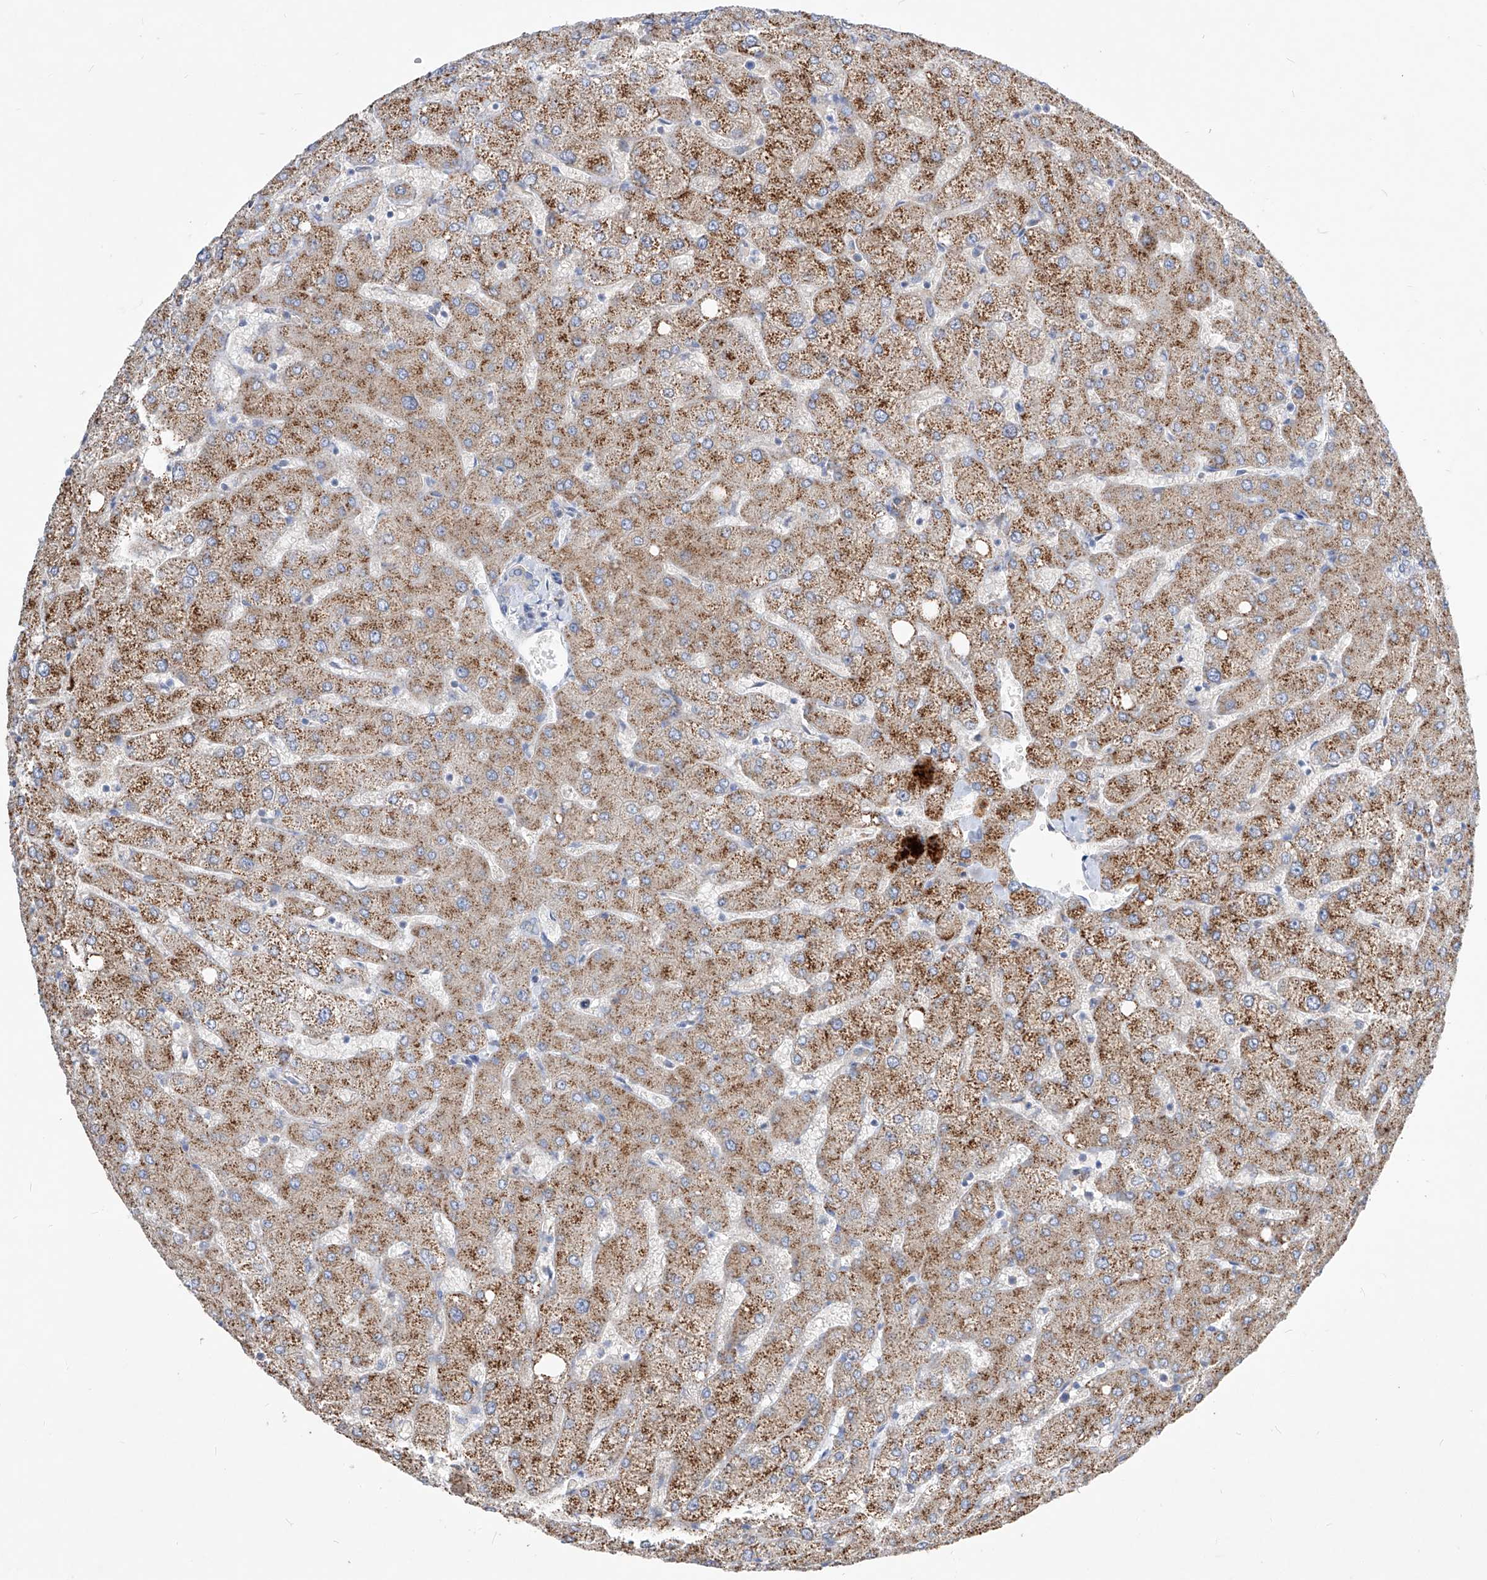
{"staining": {"intensity": "negative", "quantity": "none", "location": "none"}, "tissue": "liver", "cell_type": "Cholangiocytes", "image_type": "normal", "snomed": [{"axis": "morphology", "description": "Normal tissue, NOS"}, {"axis": "topography", "description": "Liver"}], "caption": "The photomicrograph demonstrates no significant staining in cholangiocytes of liver.", "gene": "UFL1", "patient": {"sex": "female", "age": 54}}